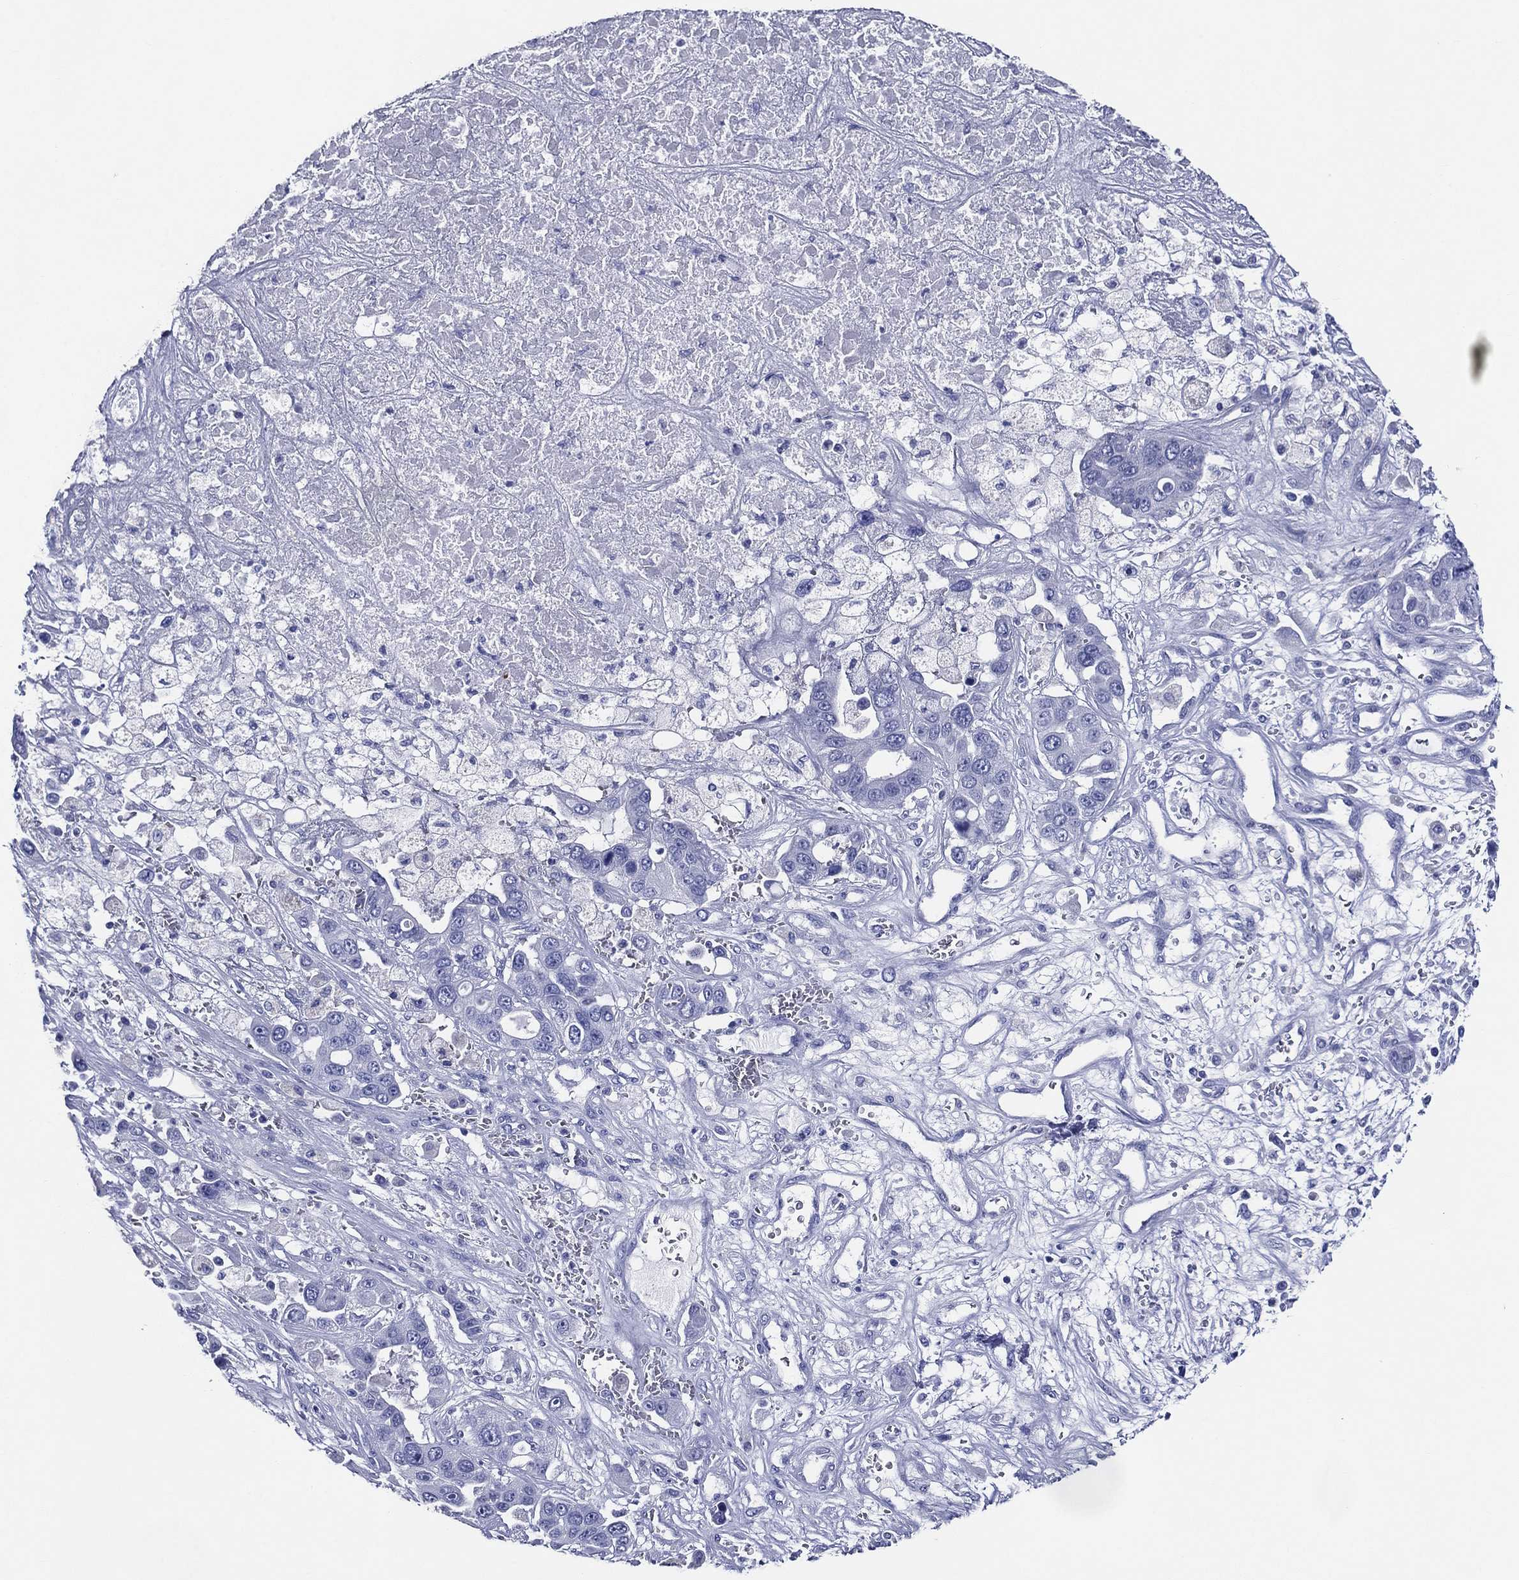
{"staining": {"intensity": "negative", "quantity": "none", "location": "none"}, "tissue": "liver cancer", "cell_type": "Tumor cells", "image_type": "cancer", "snomed": [{"axis": "morphology", "description": "Cholangiocarcinoma"}, {"axis": "topography", "description": "Liver"}], "caption": "DAB (3,3'-diaminobenzidine) immunohistochemical staining of cholangiocarcinoma (liver) exhibits no significant positivity in tumor cells.", "gene": "ACE2", "patient": {"sex": "female", "age": 52}}